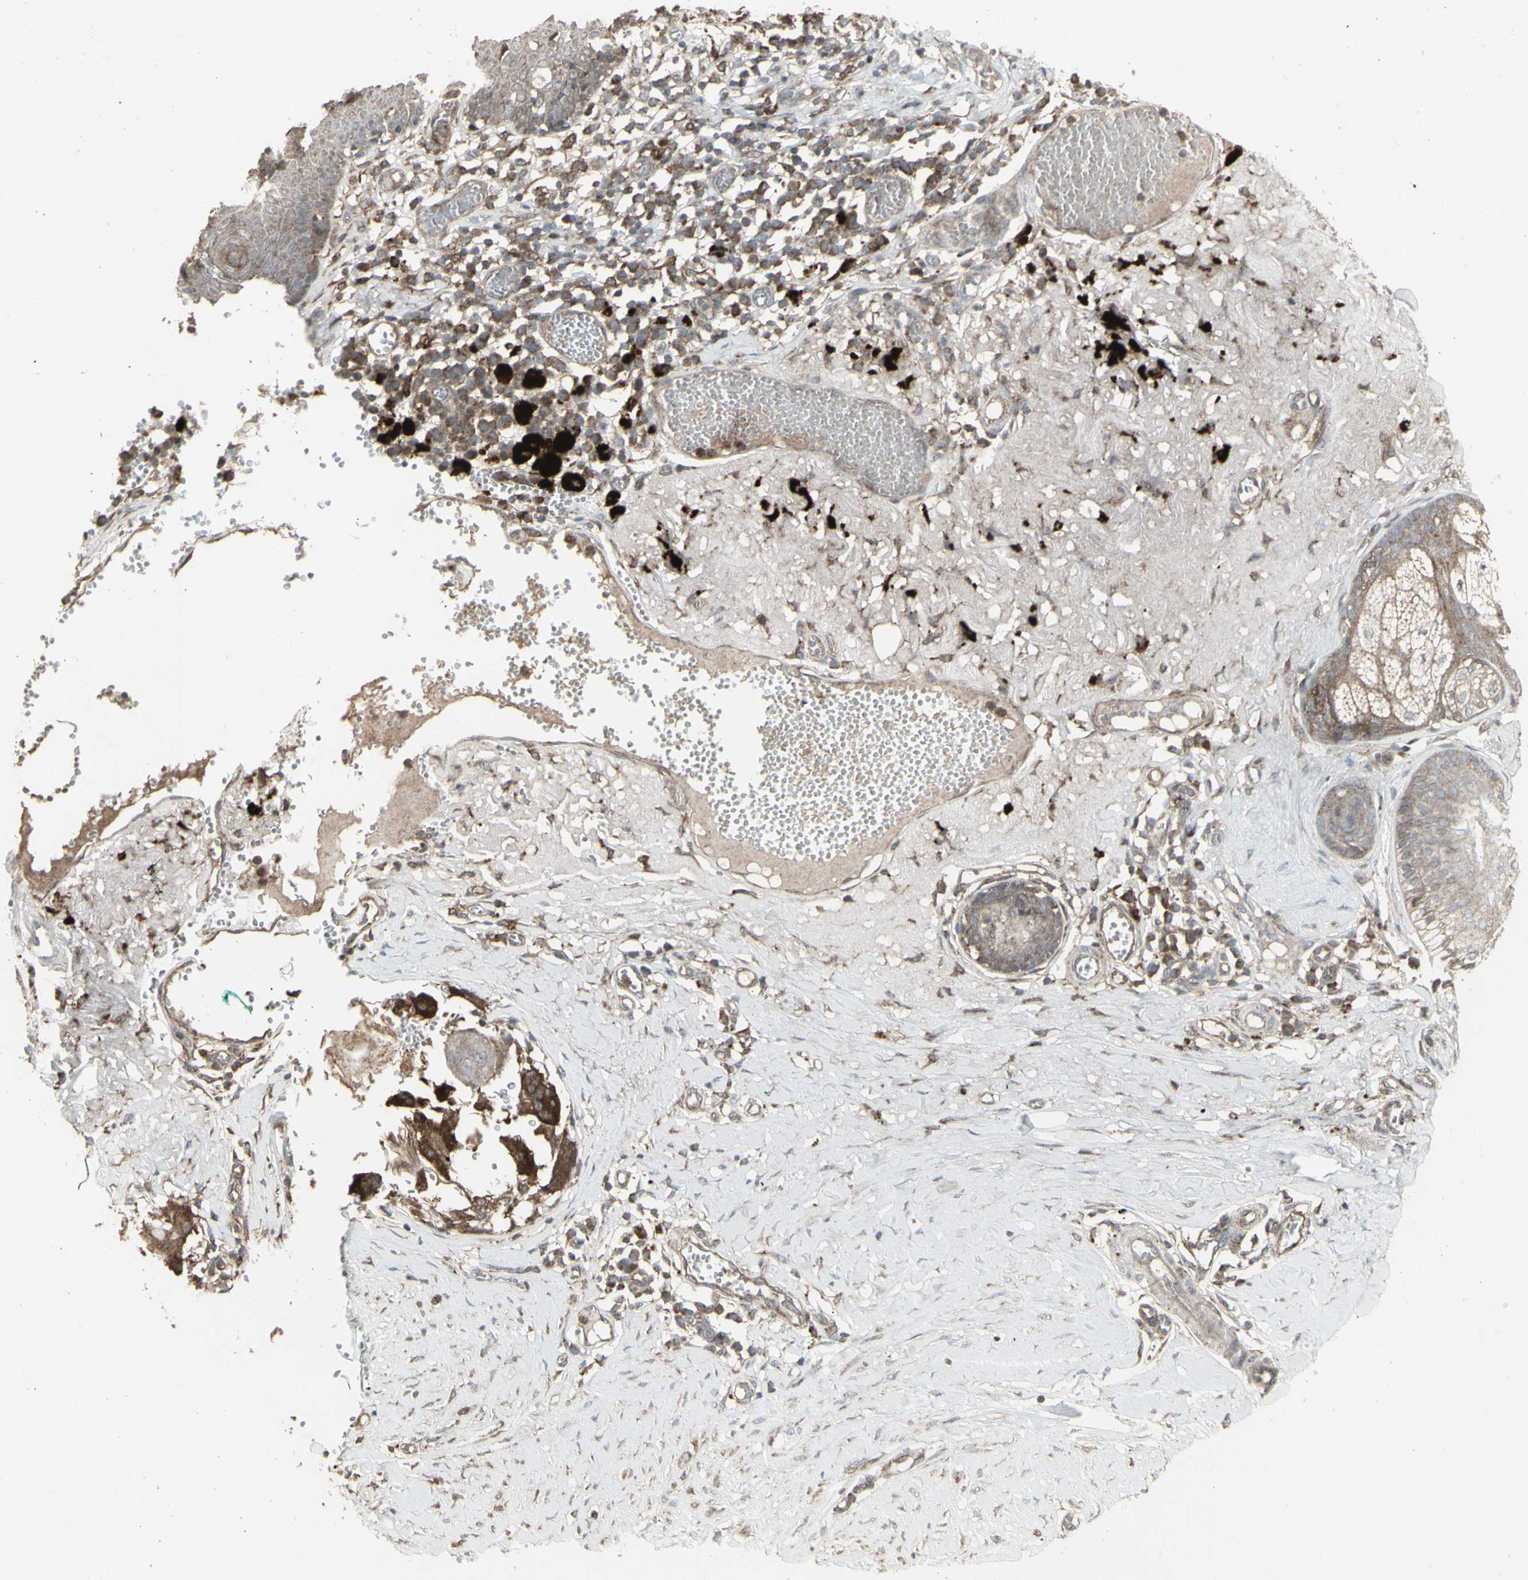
{"staining": {"intensity": "moderate", "quantity": ">75%", "location": "cytoplasmic/membranous"}, "tissue": "melanoma", "cell_type": "Tumor cells", "image_type": "cancer", "snomed": [{"axis": "morphology", "description": "Malignant melanoma in situ"}, {"axis": "morphology", "description": "Malignant melanoma, NOS"}, {"axis": "topography", "description": "Skin"}], "caption": "Malignant melanoma in situ stained with IHC displays moderate cytoplasmic/membranous expression in approximately >75% of tumor cells.", "gene": "RNASEL", "patient": {"sex": "female", "age": 88}}